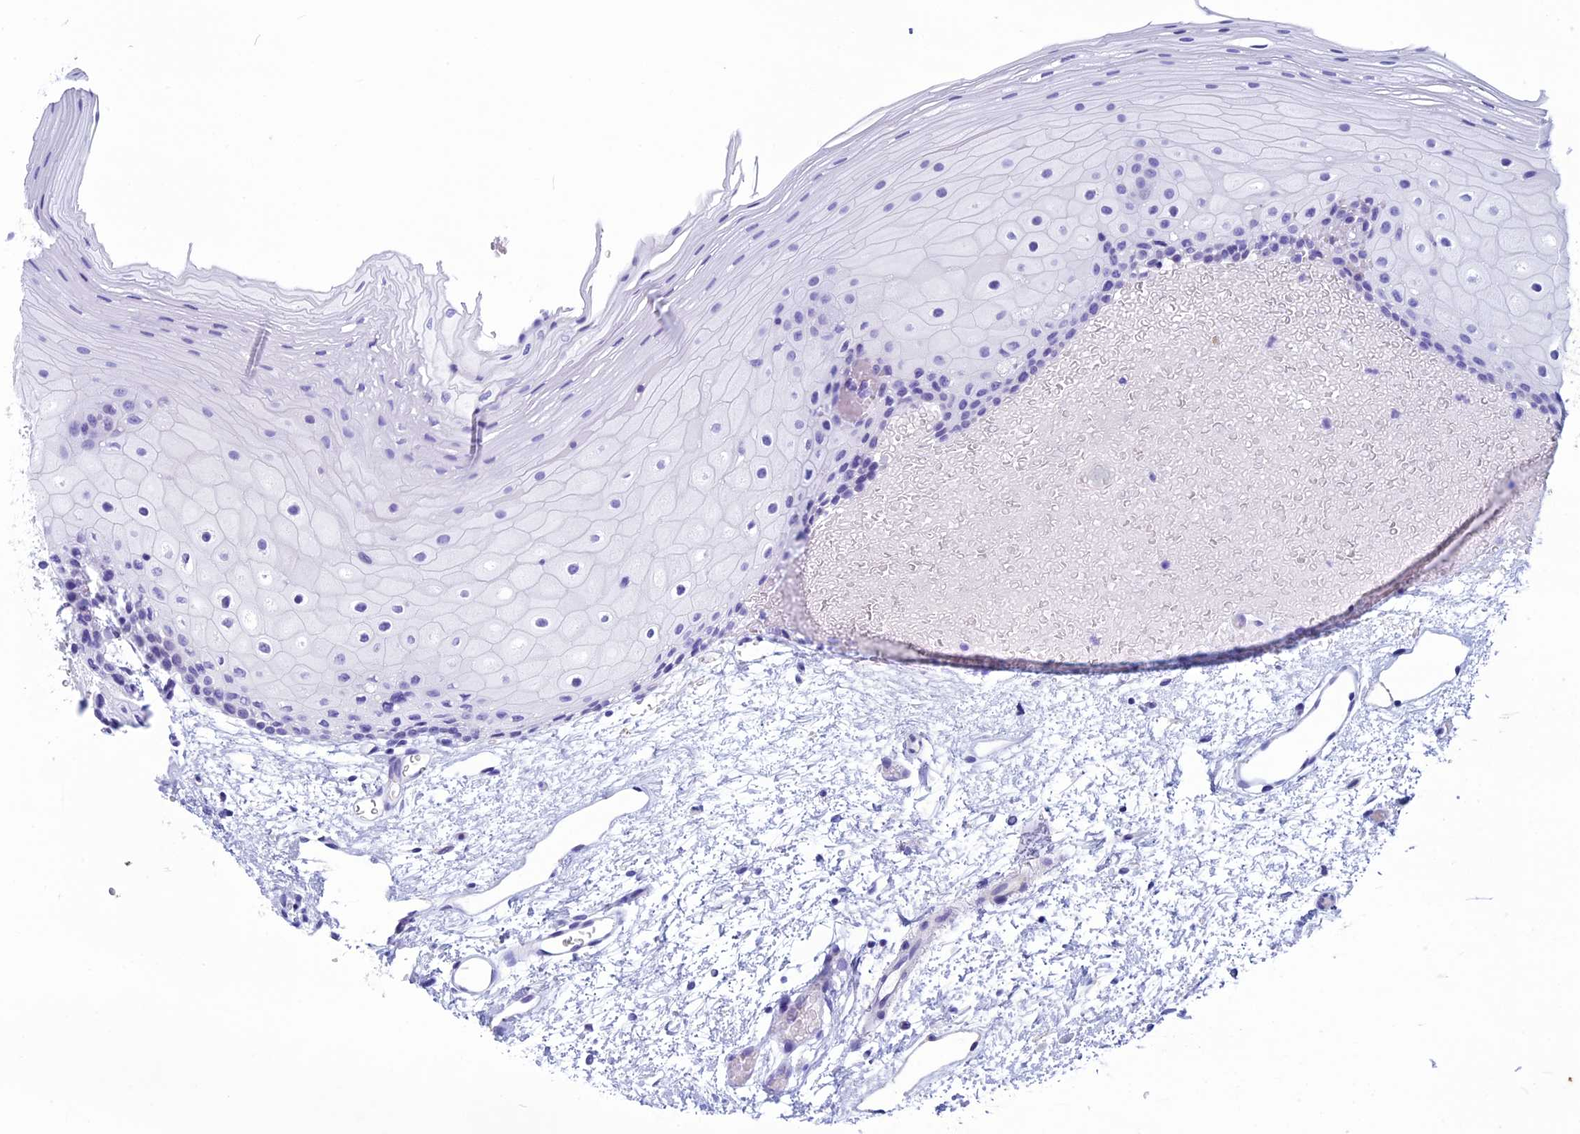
{"staining": {"intensity": "negative", "quantity": "none", "location": "none"}, "tissue": "oral mucosa", "cell_type": "Squamous epithelial cells", "image_type": "normal", "snomed": [{"axis": "morphology", "description": "Normal tissue, NOS"}, {"axis": "topography", "description": "Oral tissue"}], "caption": "Oral mucosa stained for a protein using immunohistochemistry demonstrates no expression squamous epithelial cells.", "gene": "FAM169A", "patient": {"sex": "female", "age": 70}}